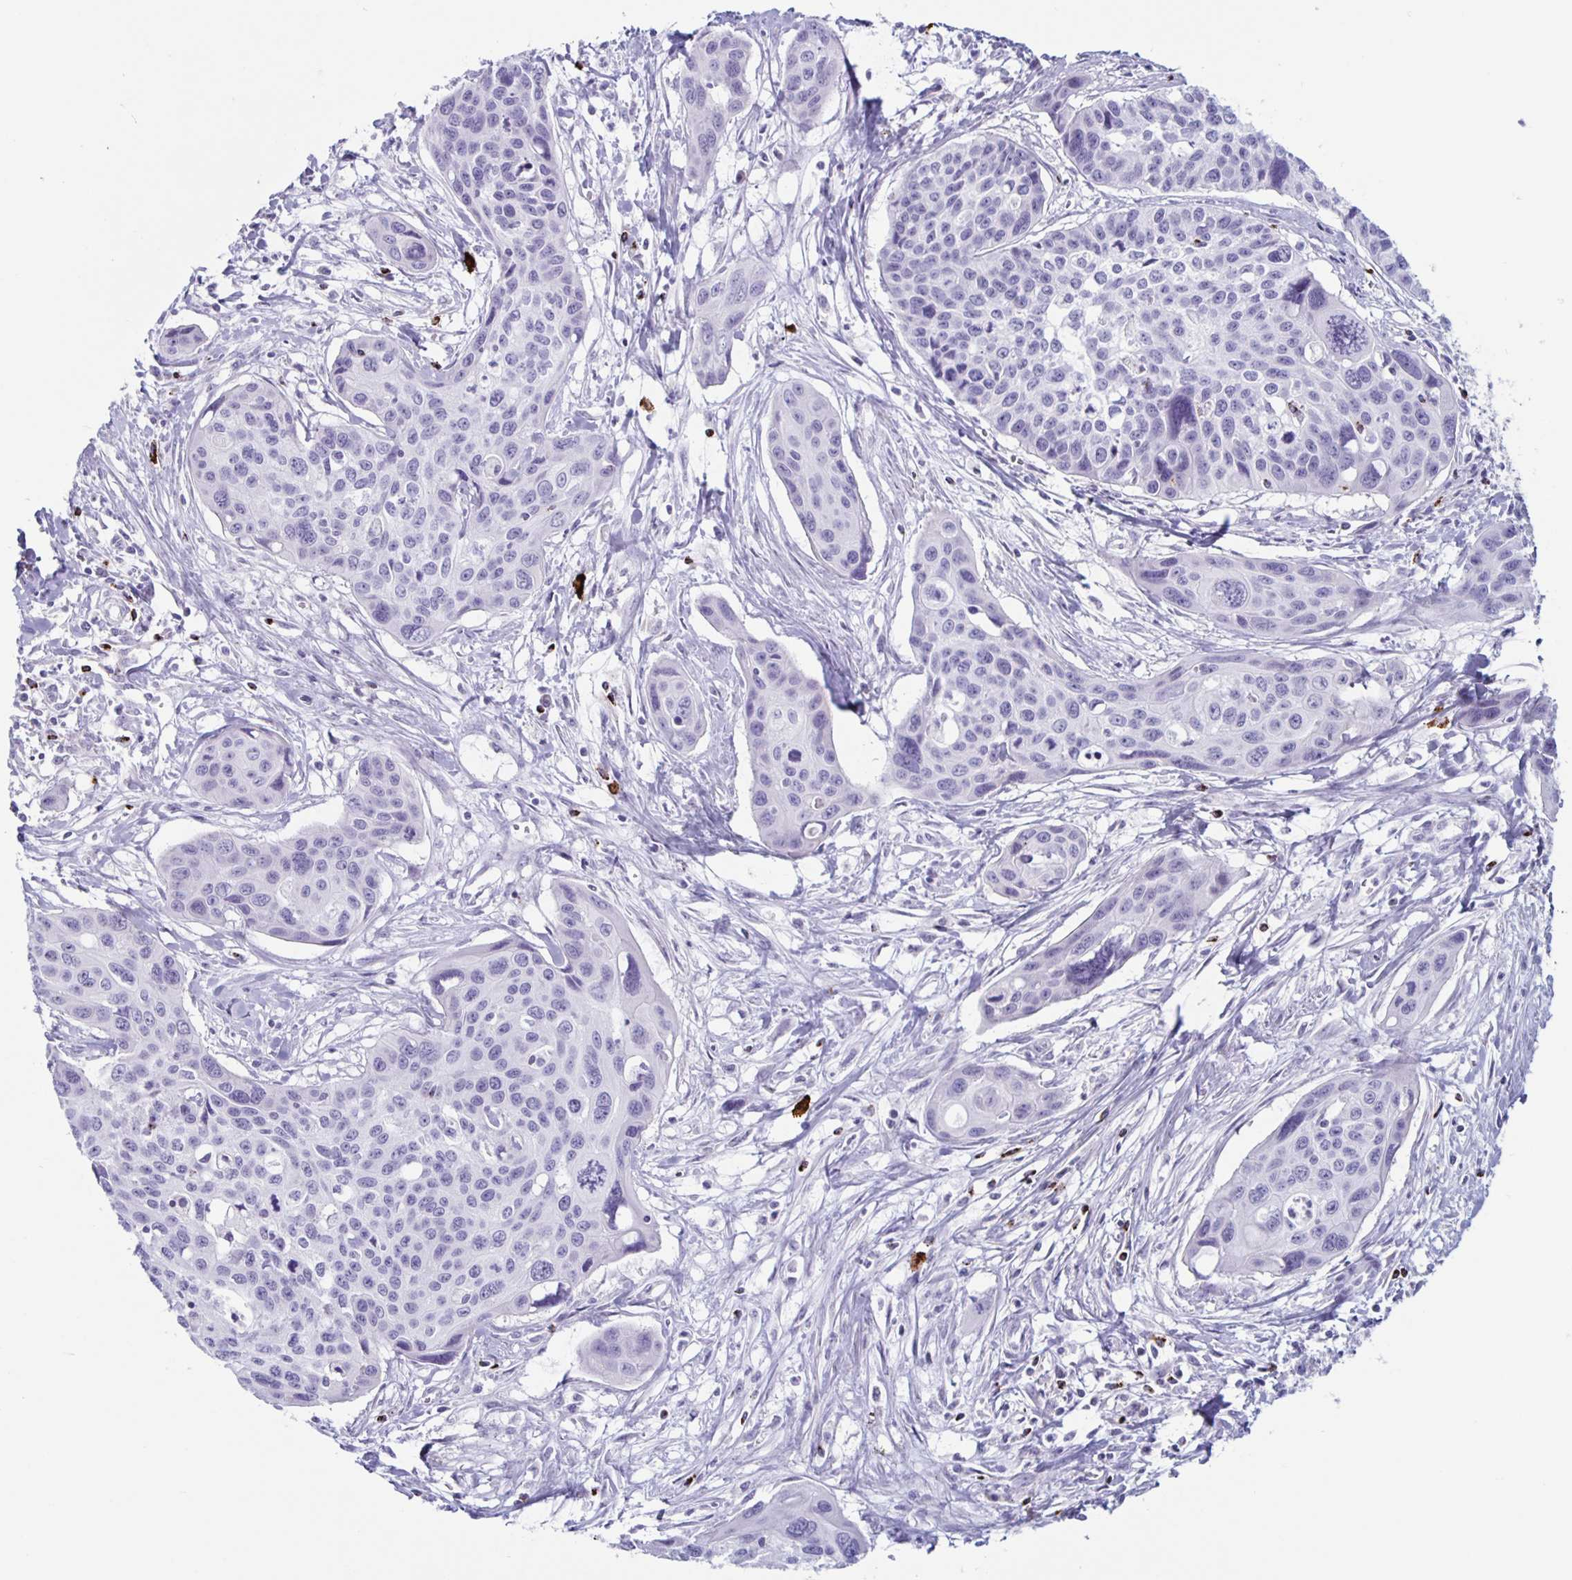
{"staining": {"intensity": "negative", "quantity": "none", "location": "none"}, "tissue": "cervical cancer", "cell_type": "Tumor cells", "image_type": "cancer", "snomed": [{"axis": "morphology", "description": "Squamous cell carcinoma, NOS"}, {"axis": "topography", "description": "Cervix"}], "caption": "High power microscopy micrograph of an immunohistochemistry photomicrograph of squamous cell carcinoma (cervical), revealing no significant positivity in tumor cells. (DAB (3,3'-diaminobenzidine) immunohistochemistry (IHC) with hematoxylin counter stain).", "gene": "GZMK", "patient": {"sex": "female", "age": 31}}